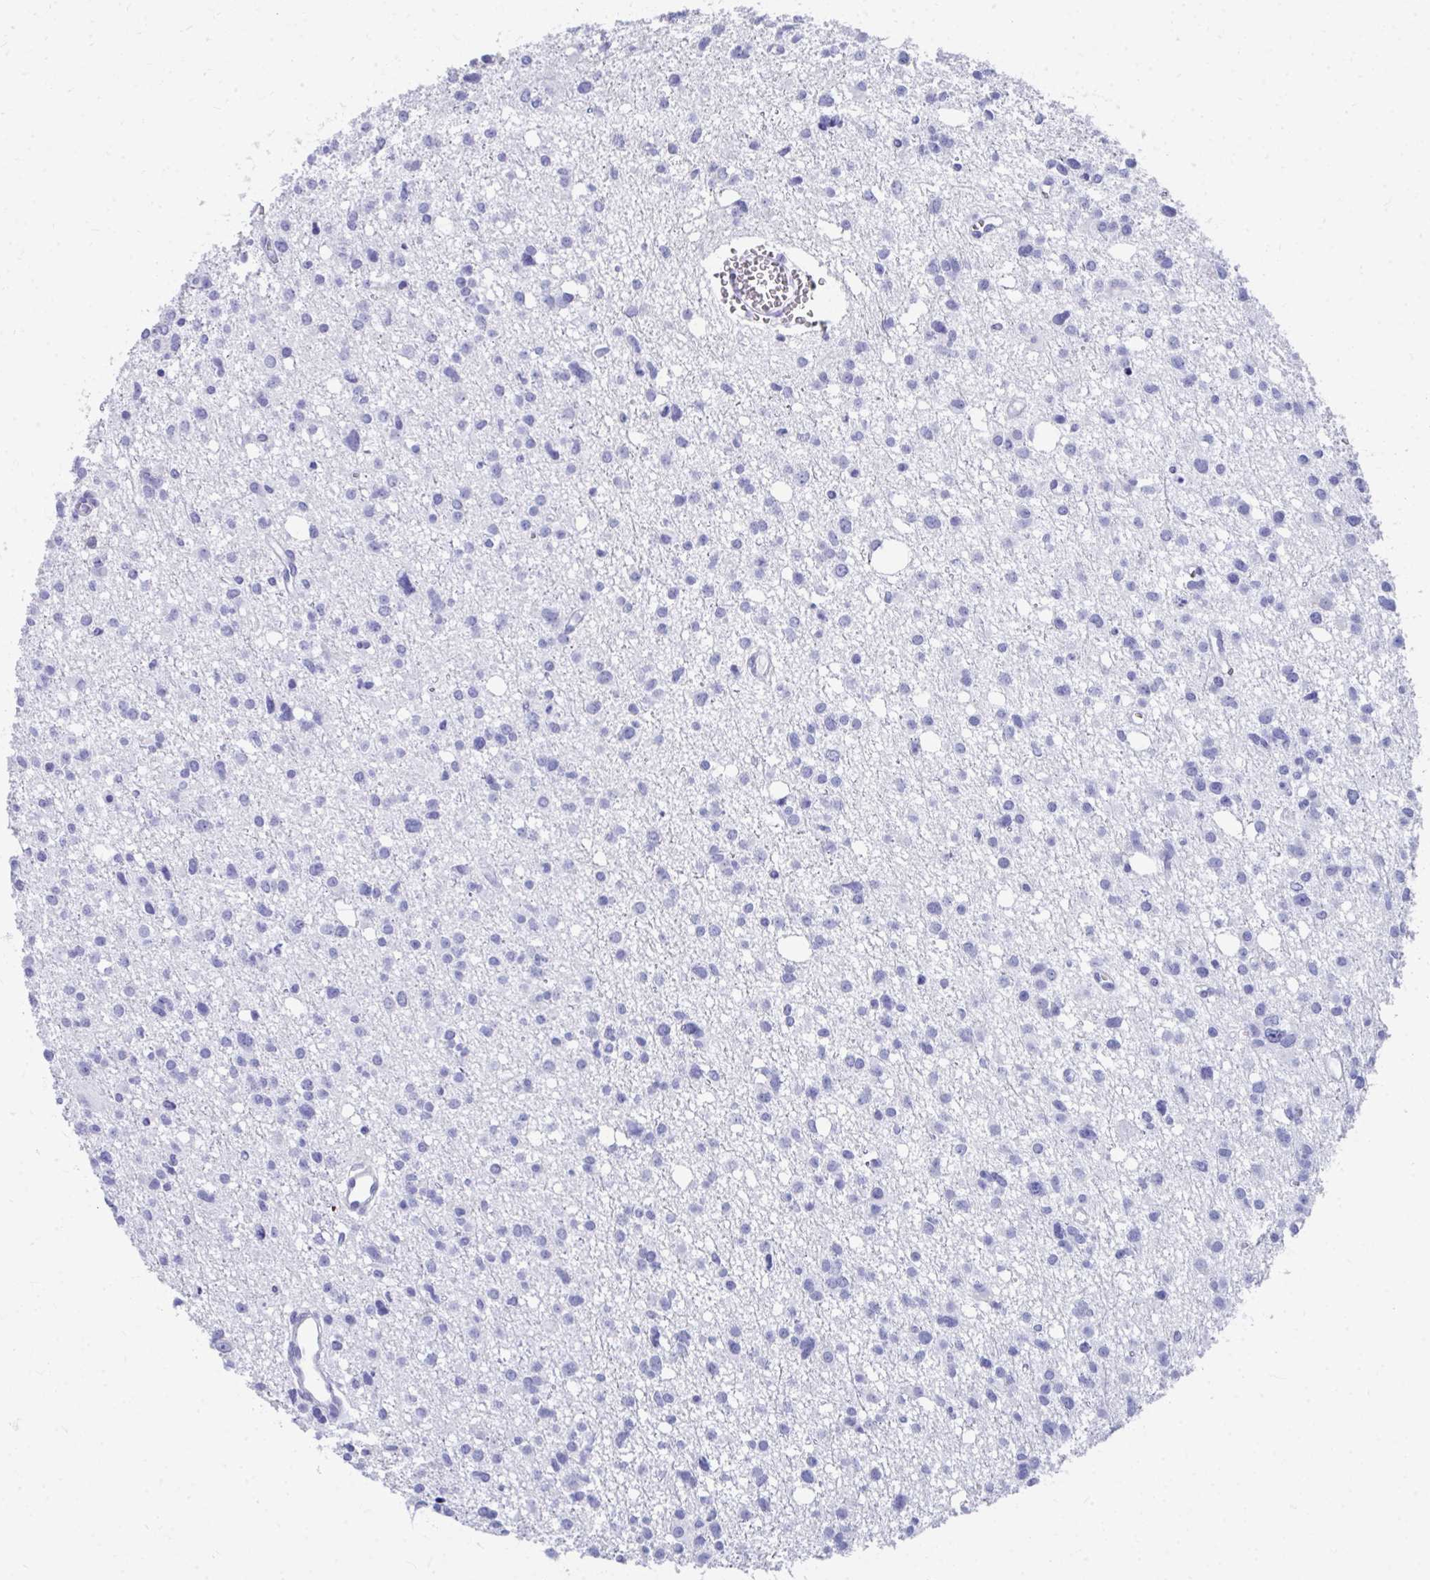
{"staining": {"intensity": "negative", "quantity": "none", "location": "none"}, "tissue": "glioma", "cell_type": "Tumor cells", "image_type": "cancer", "snomed": [{"axis": "morphology", "description": "Glioma, malignant, High grade"}, {"axis": "topography", "description": "Brain"}], "caption": "The IHC image has no significant staining in tumor cells of glioma tissue. The staining was performed using DAB (3,3'-diaminobenzidine) to visualize the protein expression in brown, while the nuclei were stained in blue with hematoxylin (Magnification: 20x).", "gene": "HGD", "patient": {"sex": "male", "age": 23}}